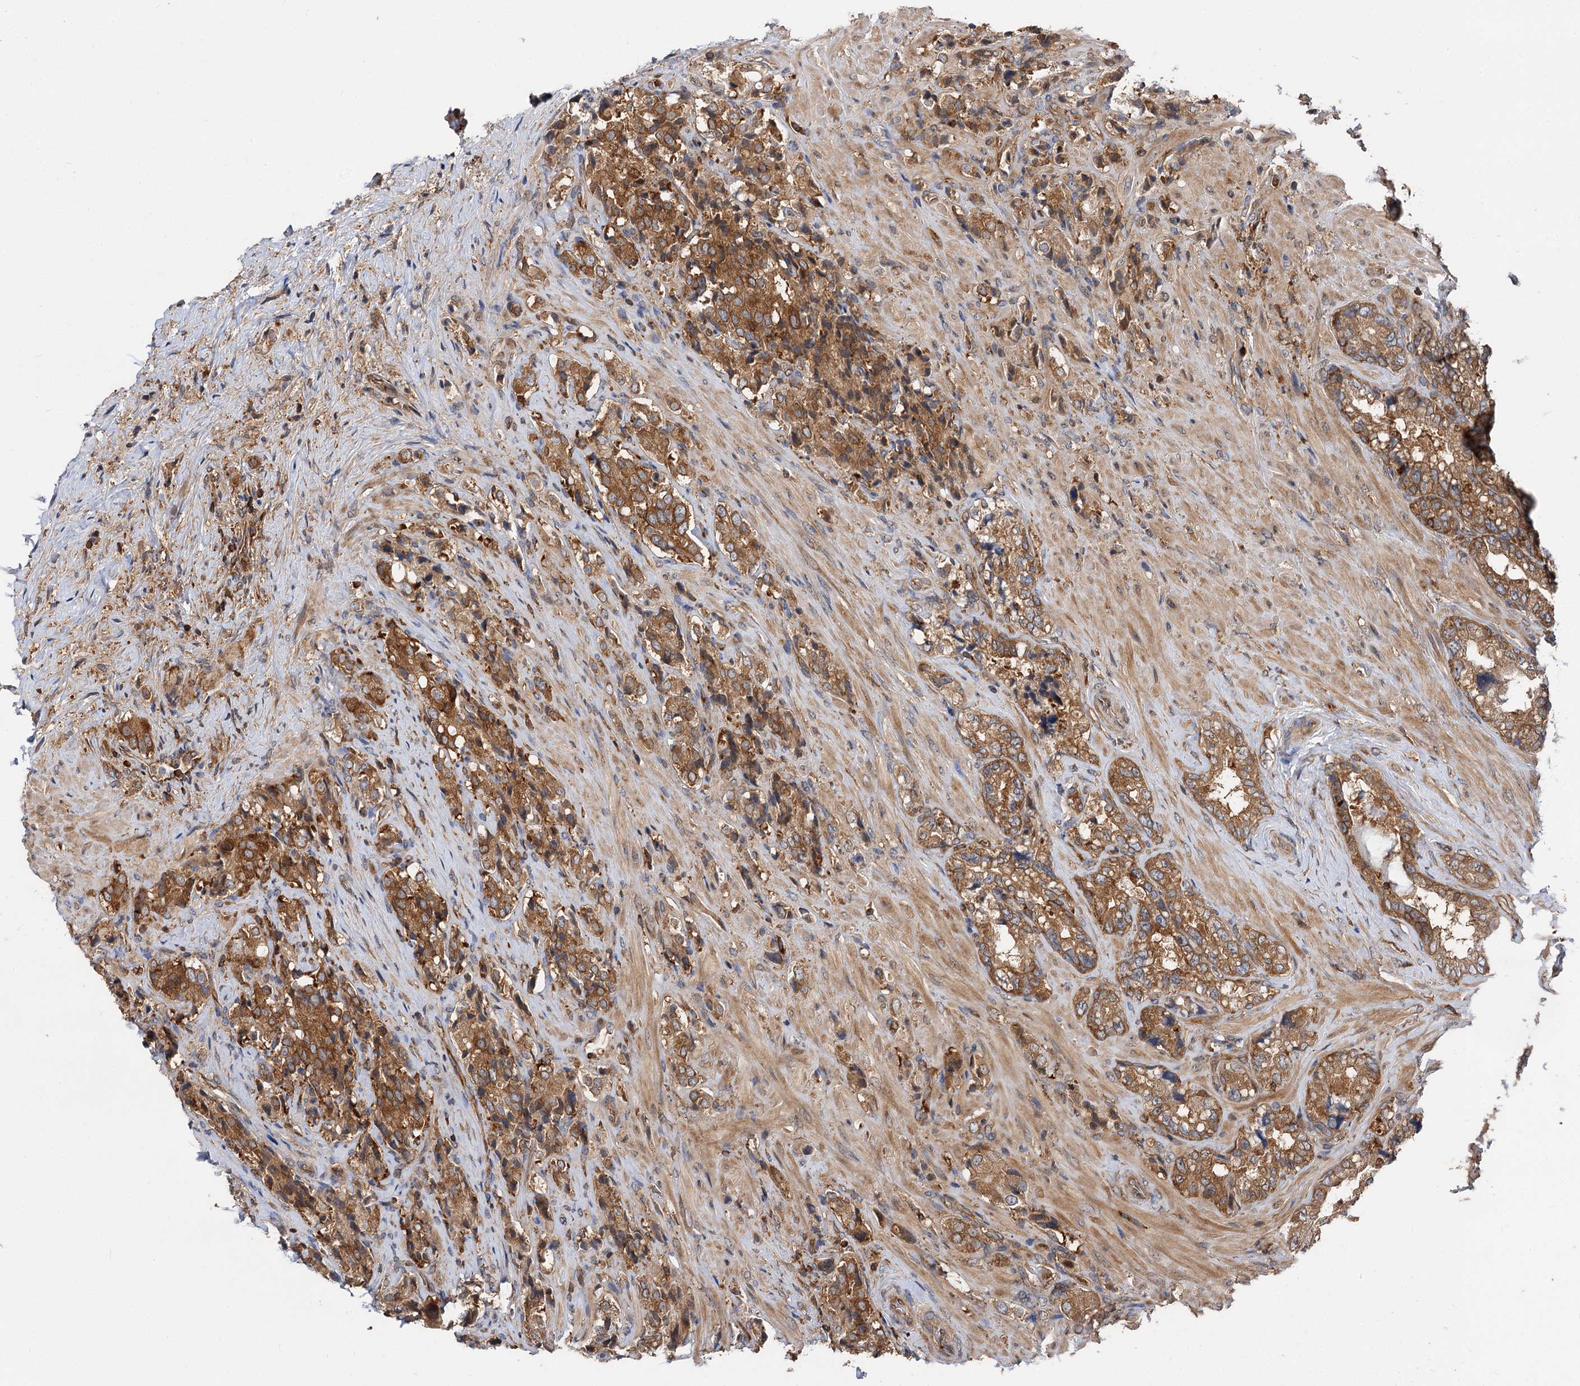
{"staining": {"intensity": "moderate", "quantity": ">75%", "location": "cytoplasmic/membranous"}, "tissue": "prostate cancer", "cell_type": "Tumor cells", "image_type": "cancer", "snomed": [{"axis": "morphology", "description": "Adenocarcinoma, High grade"}, {"axis": "topography", "description": "Prostate"}], "caption": "High-magnification brightfield microscopy of adenocarcinoma (high-grade) (prostate) stained with DAB (3,3'-diaminobenzidine) (brown) and counterstained with hematoxylin (blue). tumor cells exhibit moderate cytoplasmic/membranous expression is identified in about>75% of cells.", "gene": "PACS1", "patient": {"sex": "male", "age": 65}}